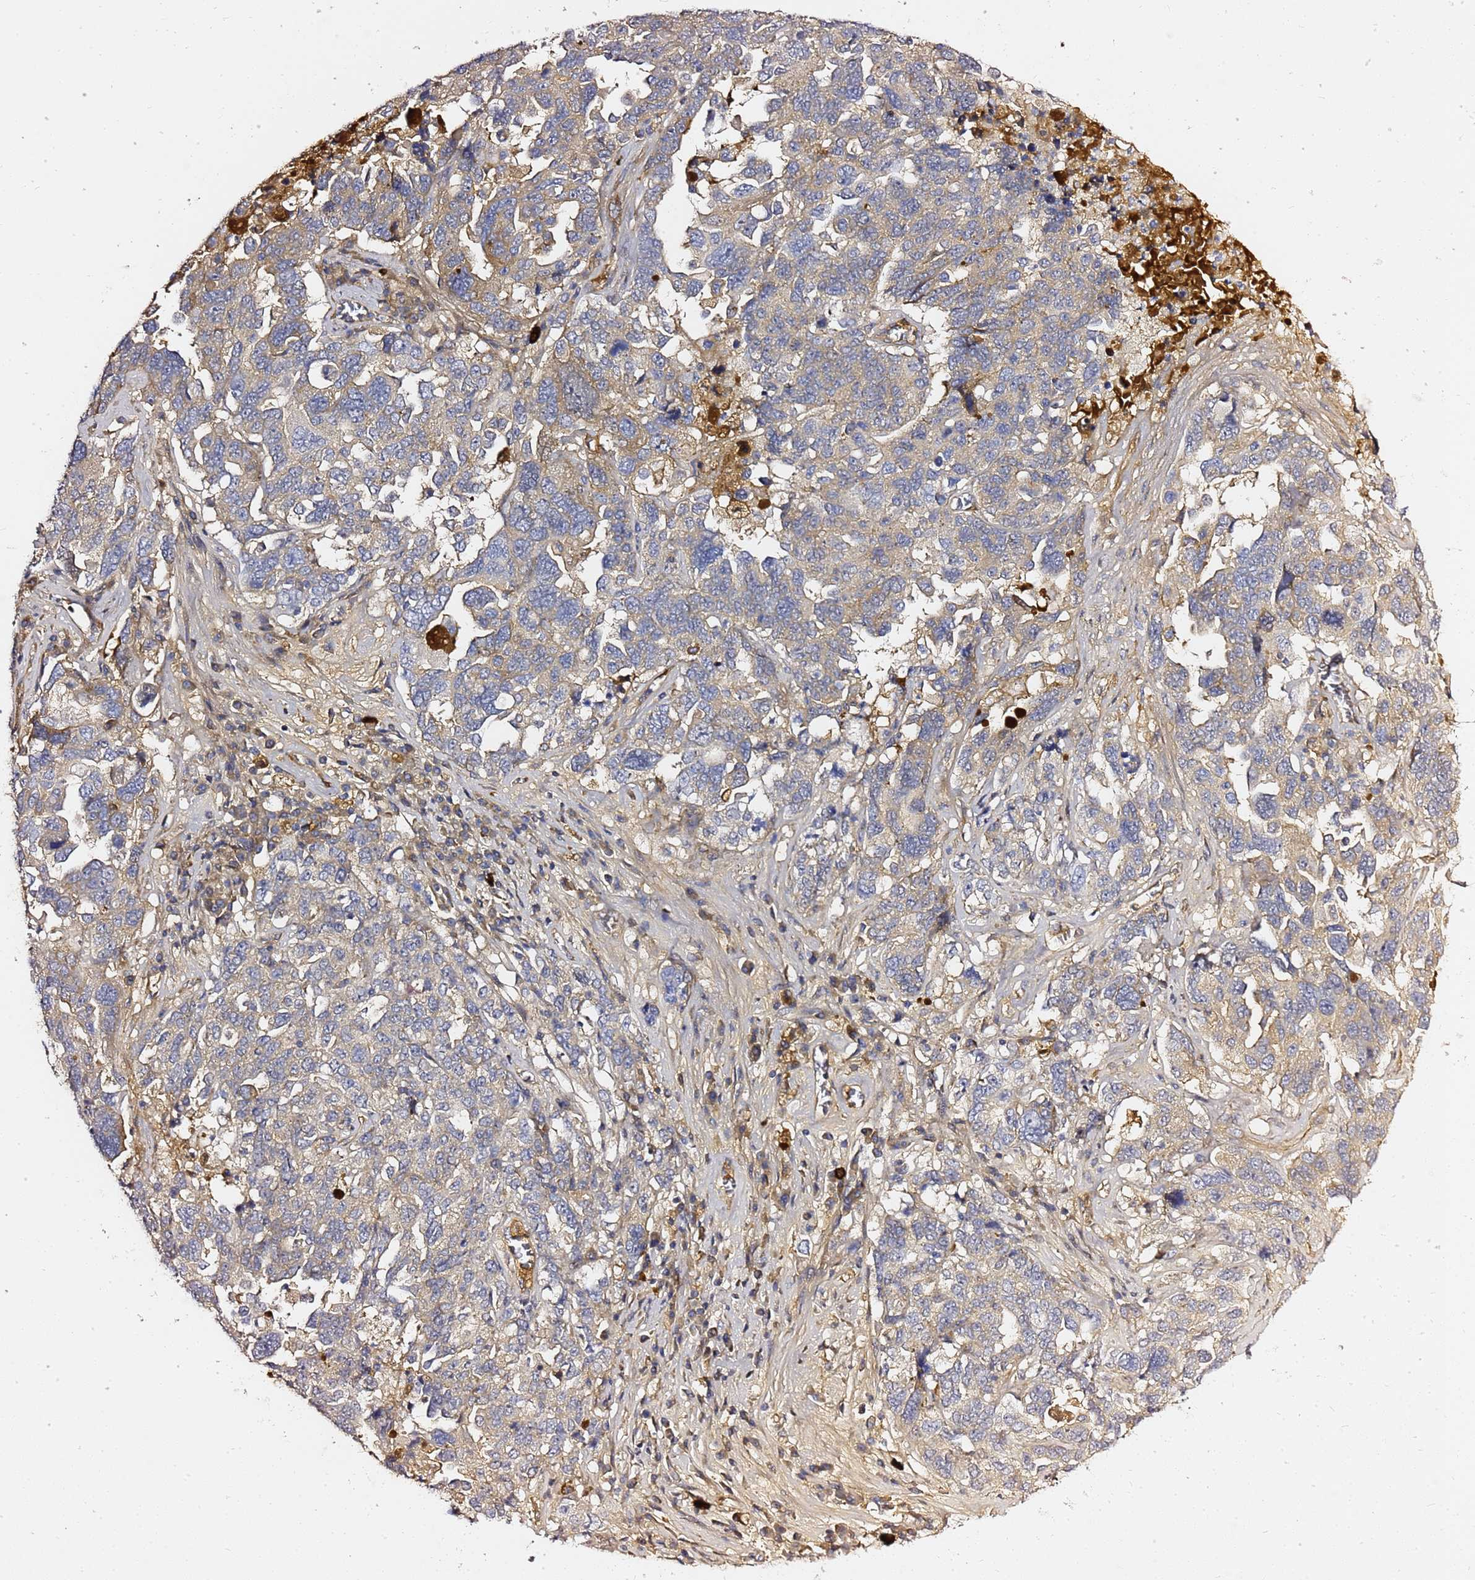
{"staining": {"intensity": "moderate", "quantity": "25%-75%", "location": "cytoplasmic/membranous"}, "tissue": "ovarian cancer", "cell_type": "Tumor cells", "image_type": "cancer", "snomed": [{"axis": "morphology", "description": "Carcinoma, endometroid"}, {"axis": "topography", "description": "Ovary"}], "caption": "DAB immunohistochemical staining of ovarian cancer reveals moderate cytoplasmic/membranous protein expression in approximately 25%-75% of tumor cells. (IHC, brightfield microscopy, high magnification).", "gene": "MON1B", "patient": {"sex": "female", "age": 62}}